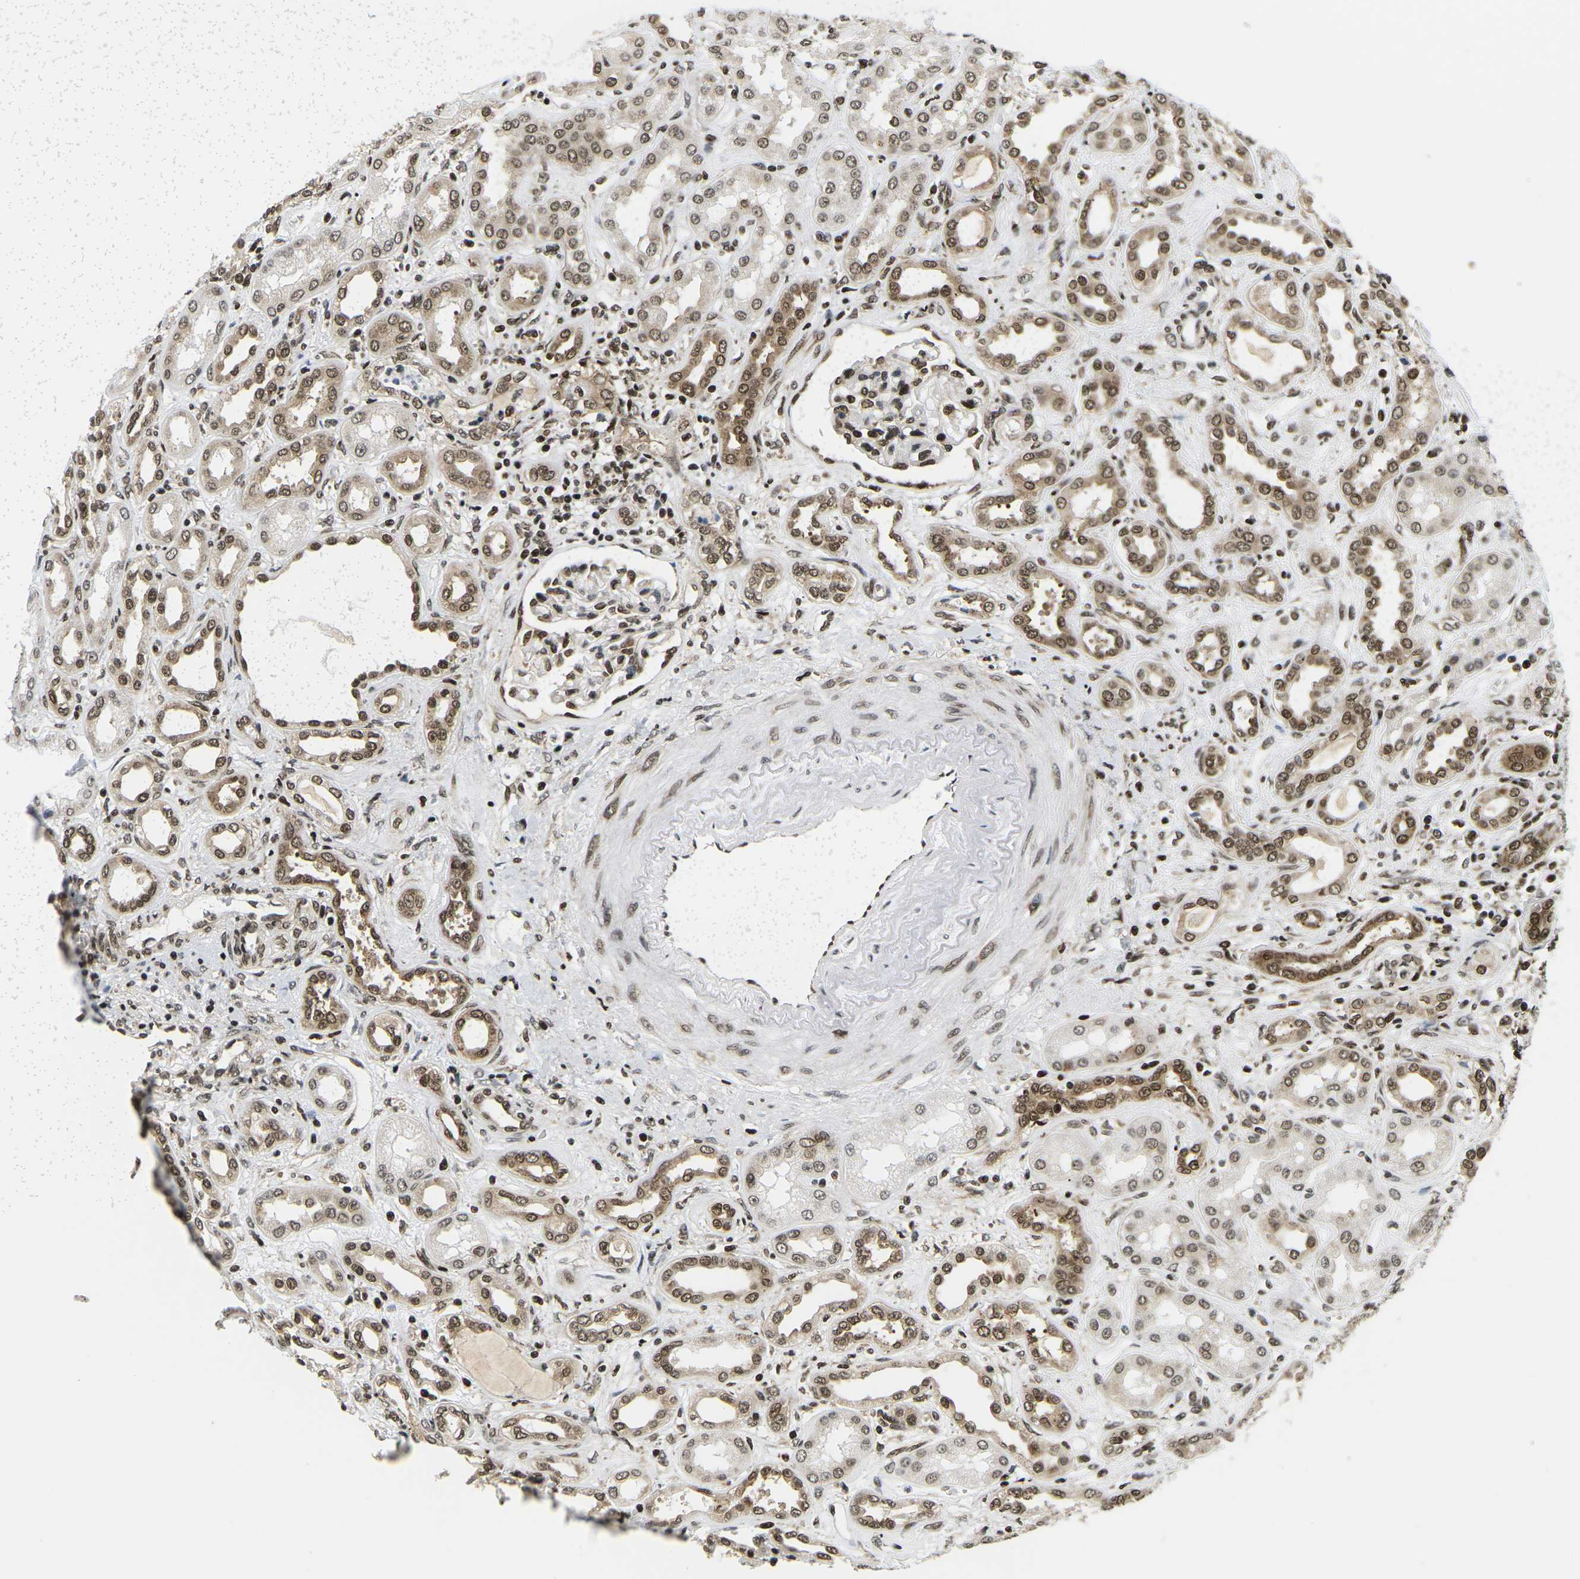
{"staining": {"intensity": "strong", "quantity": ">75%", "location": "nuclear"}, "tissue": "kidney", "cell_type": "Cells in glomeruli", "image_type": "normal", "snomed": [{"axis": "morphology", "description": "Normal tissue, NOS"}, {"axis": "topography", "description": "Kidney"}], "caption": "Immunohistochemical staining of benign kidney displays >75% levels of strong nuclear protein positivity in about >75% of cells in glomeruli.", "gene": "CELF1", "patient": {"sex": "male", "age": 59}}